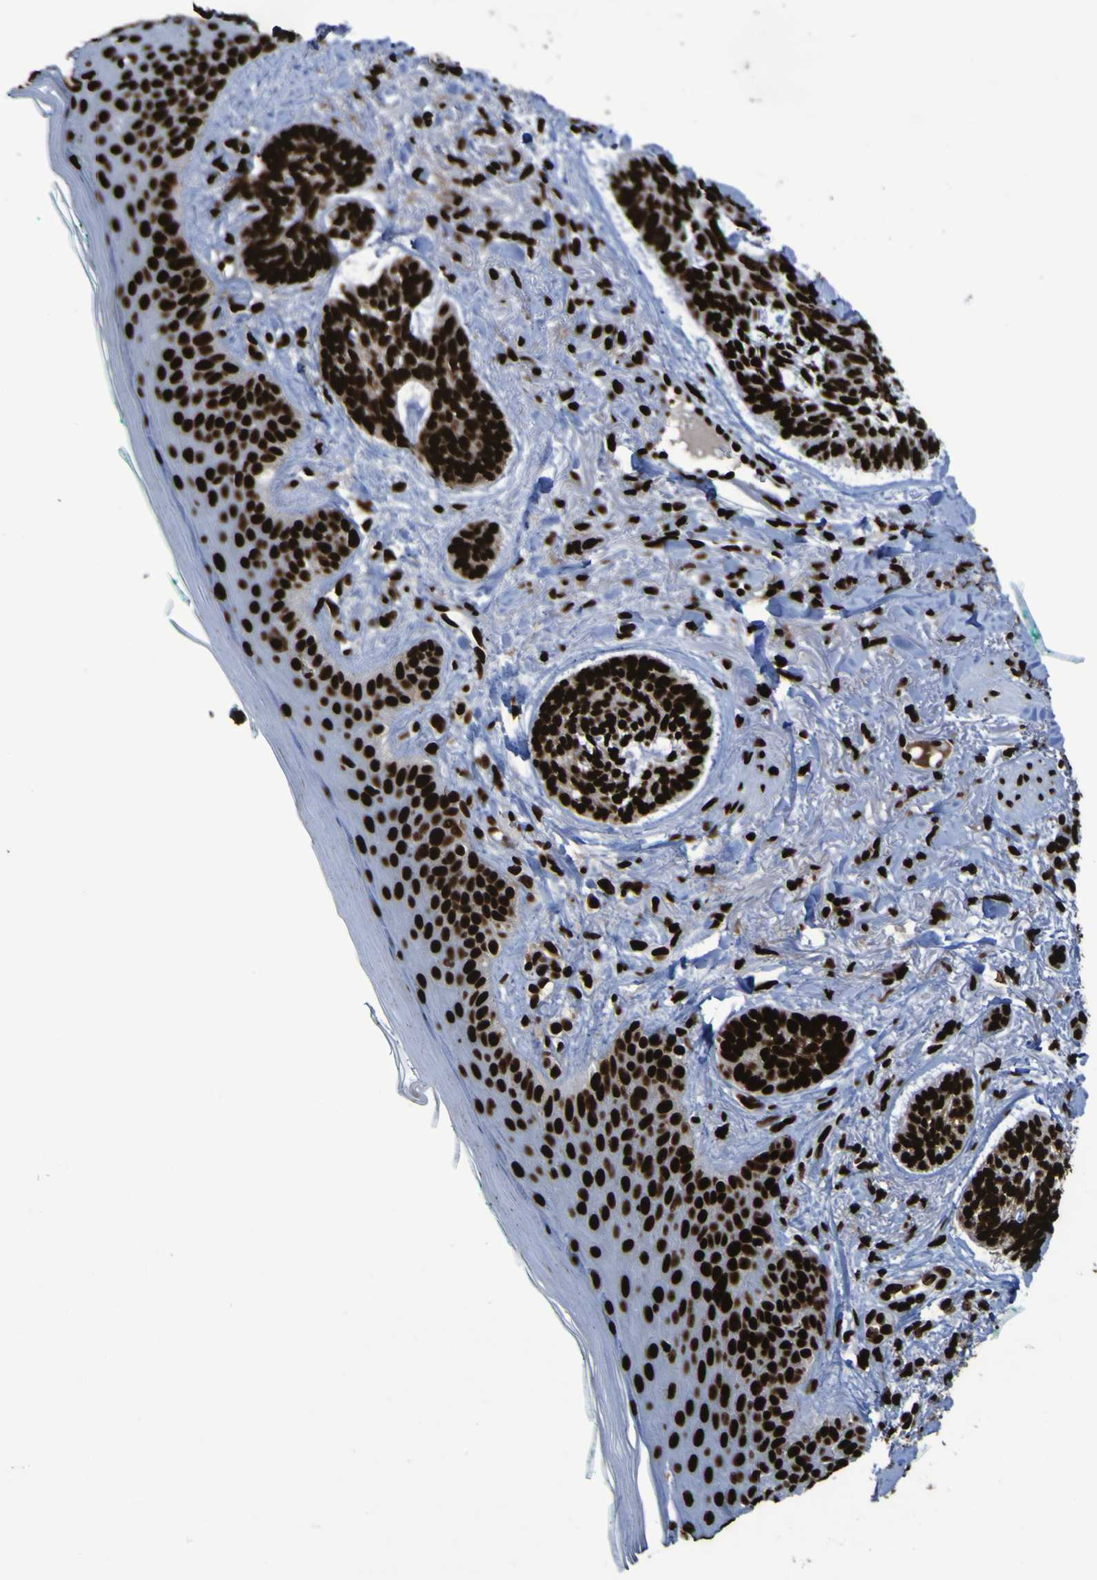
{"staining": {"intensity": "strong", "quantity": ">75%", "location": "nuclear"}, "tissue": "skin cancer", "cell_type": "Tumor cells", "image_type": "cancer", "snomed": [{"axis": "morphology", "description": "Basal cell carcinoma"}, {"axis": "topography", "description": "Skin"}], "caption": "This is an image of immunohistochemistry (IHC) staining of basal cell carcinoma (skin), which shows strong expression in the nuclear of tumor cells.", "gene": "NPM1", "patient": {"sex": "male", "age": 43}}